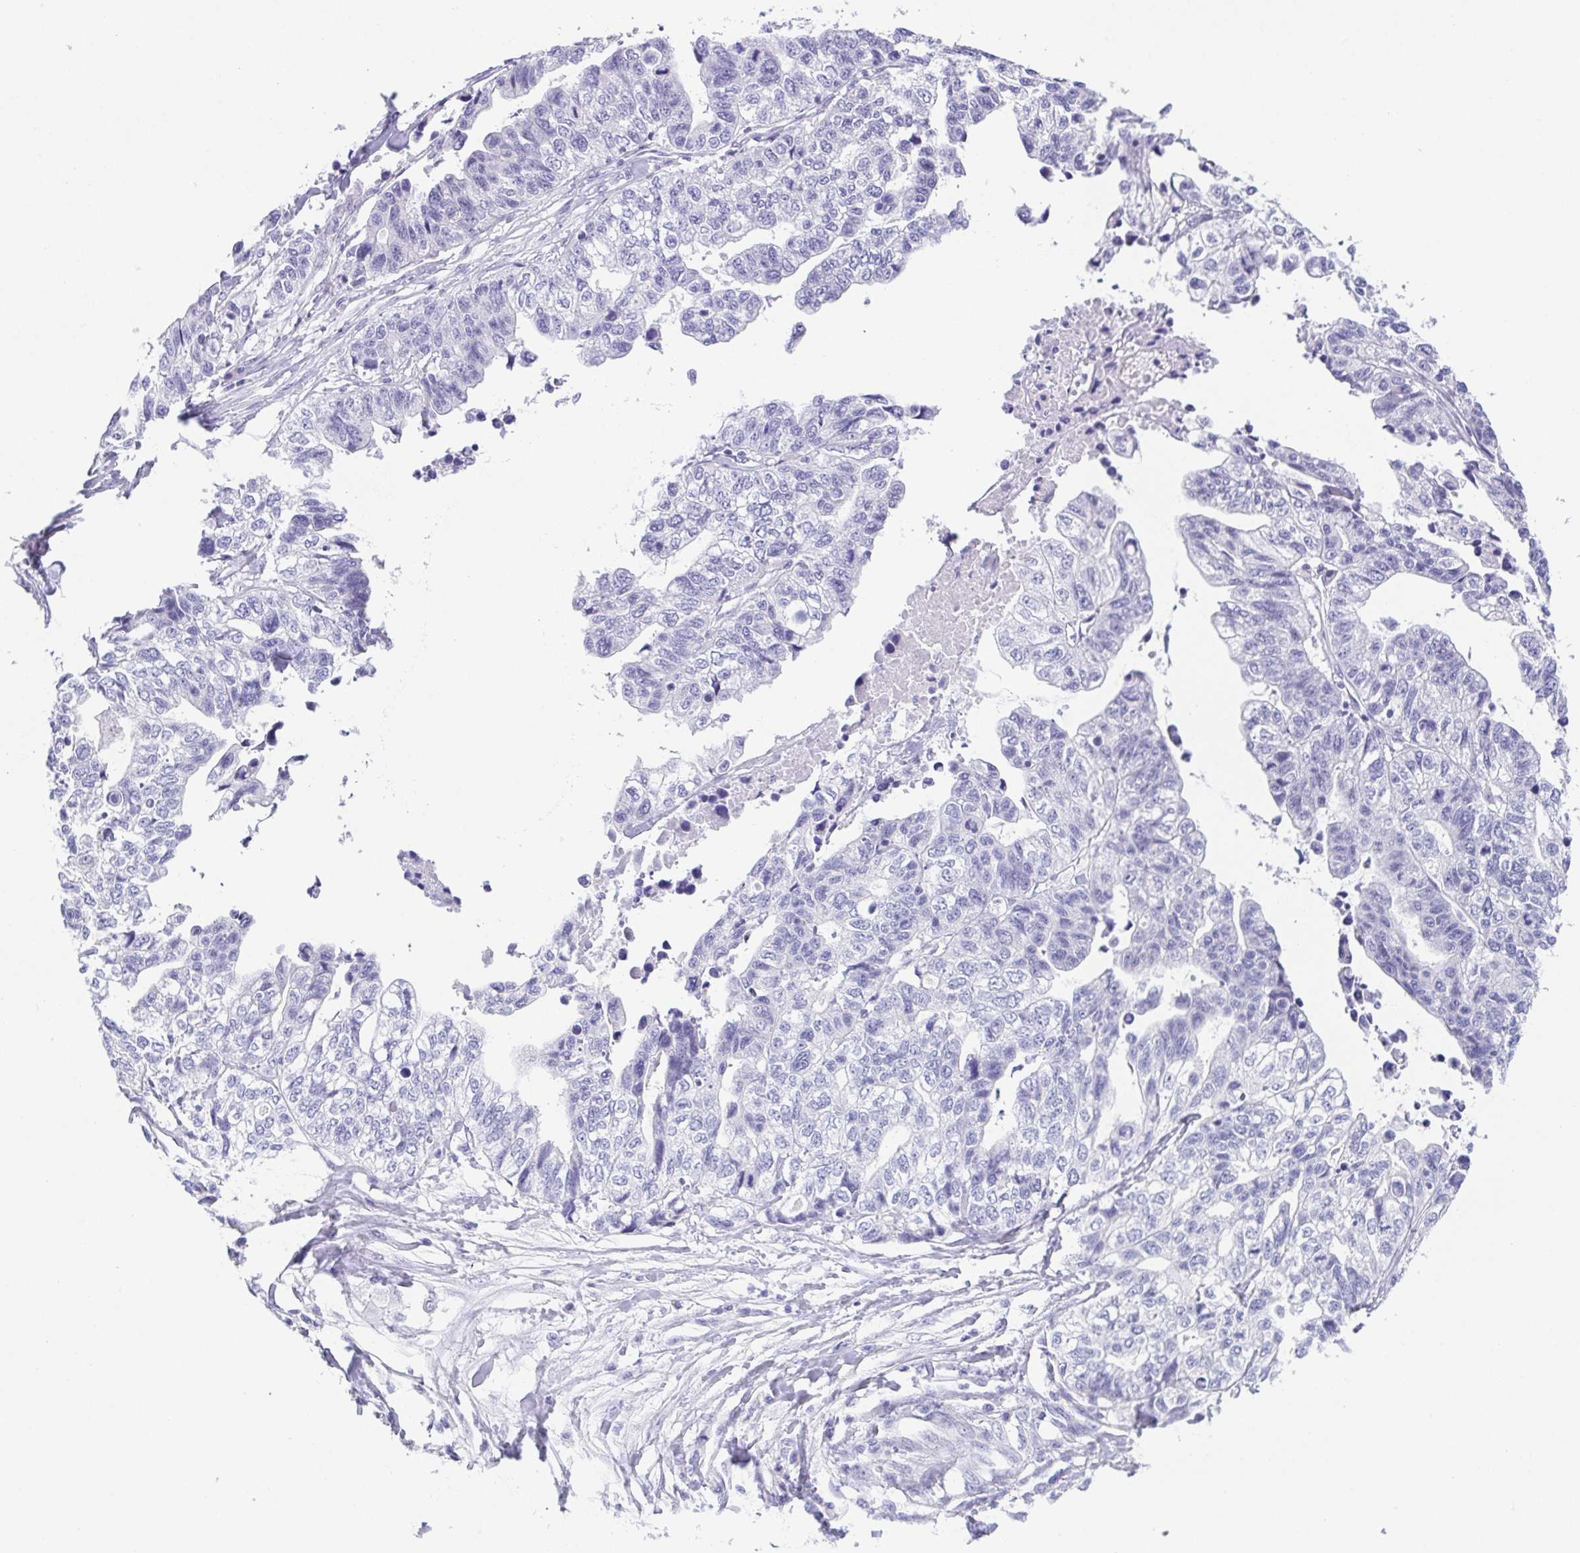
{"staining": {"intensity": "negative", "quantity": "none", "location": "none"}, "tissue": "stomach cancer", "cell_type": "Tumor cells", "image_type": "cancer", "snomed": [{"axis": "morphology", "description": "Adenocarcinoma, NOS"}, {"axis": "topography", "description": "Stomach, upper"}], "caption": "The histopathology image demonstrates no staining of tumor cells in adenocarcinoma (stomach).", "gene": "HAPLN2", "patient": {"sex": "female", "age": 67}}